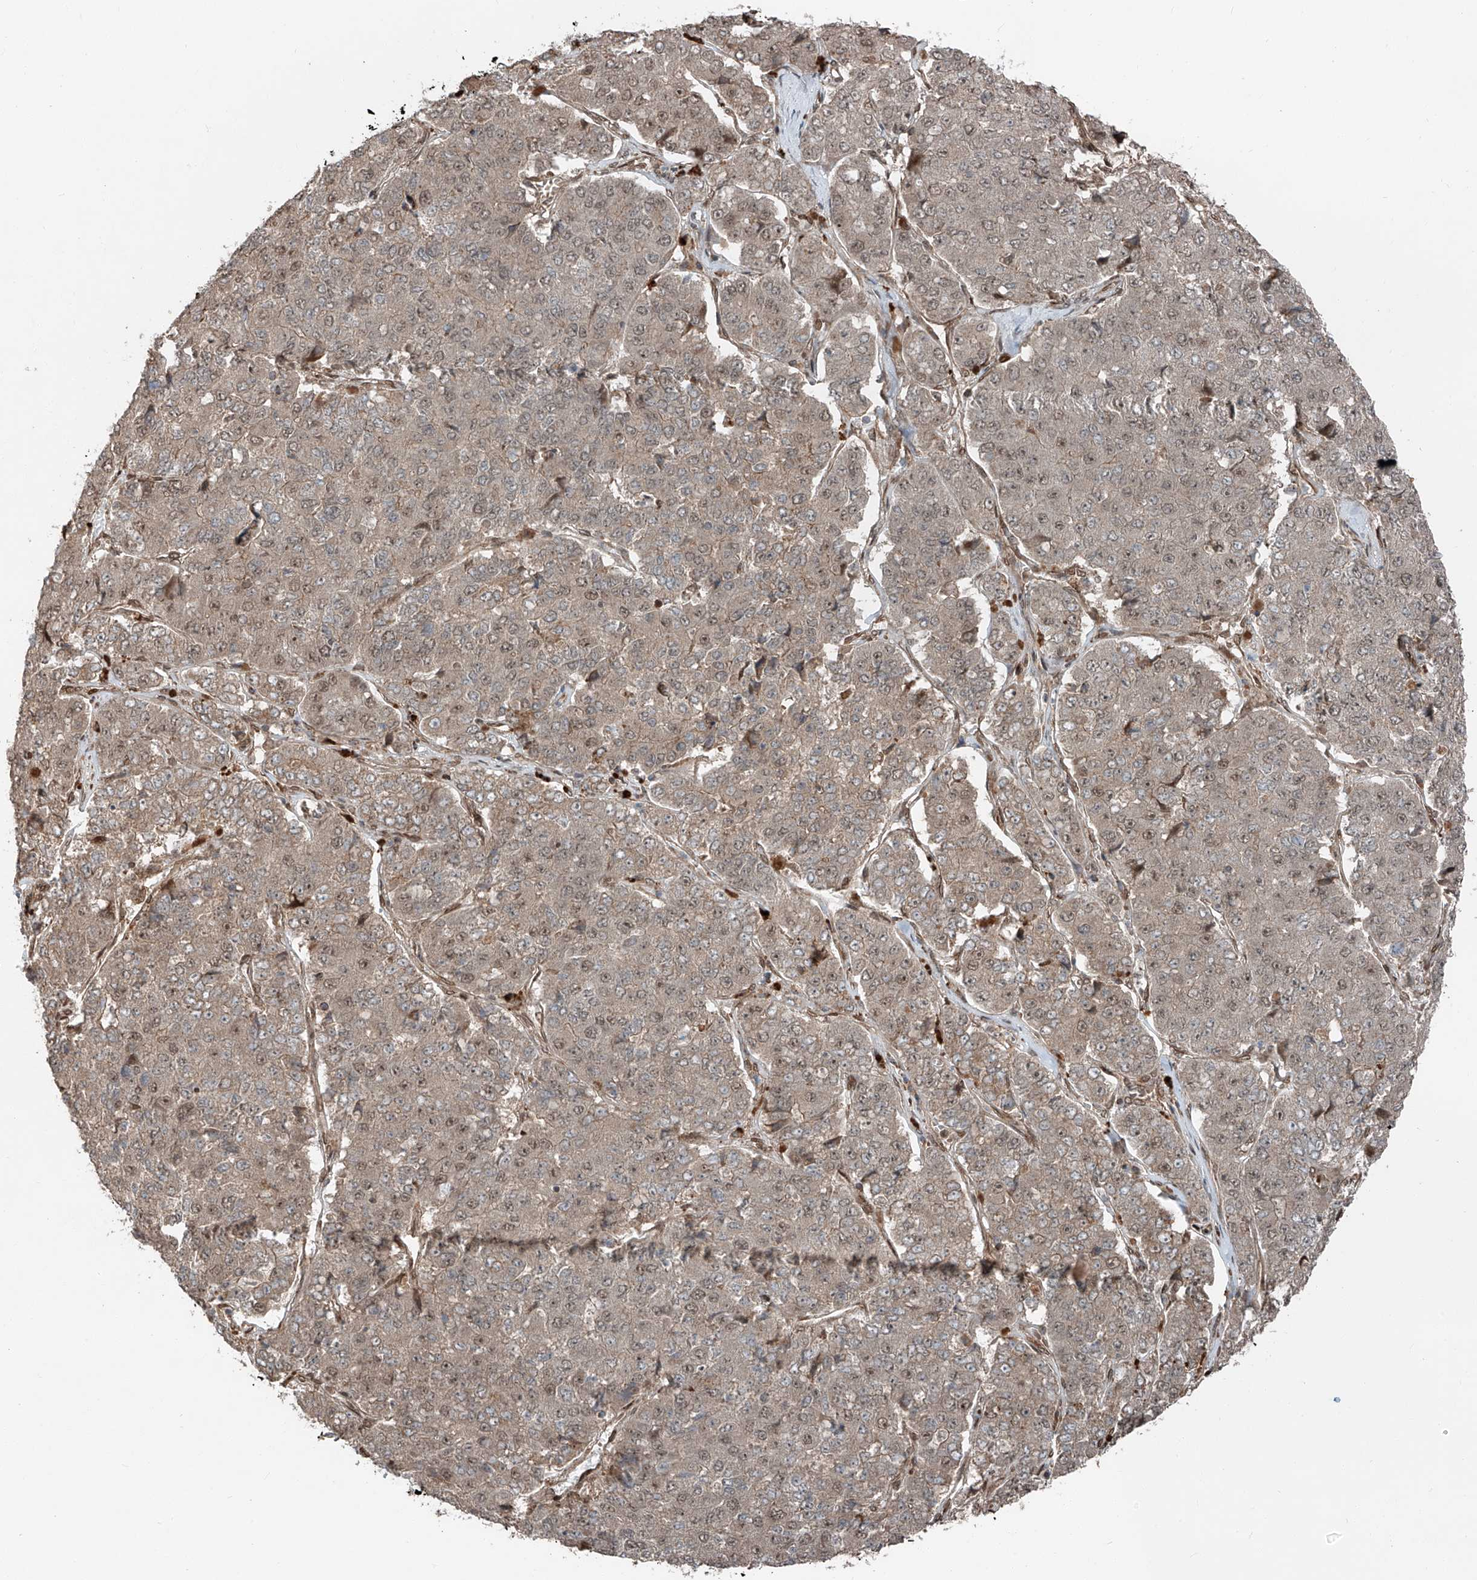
{"staining": {"intensity": "weak", "quantity": ">75%", "location": "cytoplasmic/membranous"}, "tissue": "pancreatic cancer", "cell_type": "Tumor cells", "image_type": "cancer", "snomed": [{"axis": "morphology", "description": "Adenocarcinoma, NOS"}, {"axis": "topography", "description": "Pancreas"}], "caption": "Immunohistochemical staining of pancreatic cancer (adenocarcinoma) exhibits weak cytoplasmic/membranous protein expression in approximately >75% of tumor cells.", "gene": "CEP162", "patient": {"sex": "male", "age": 50}}